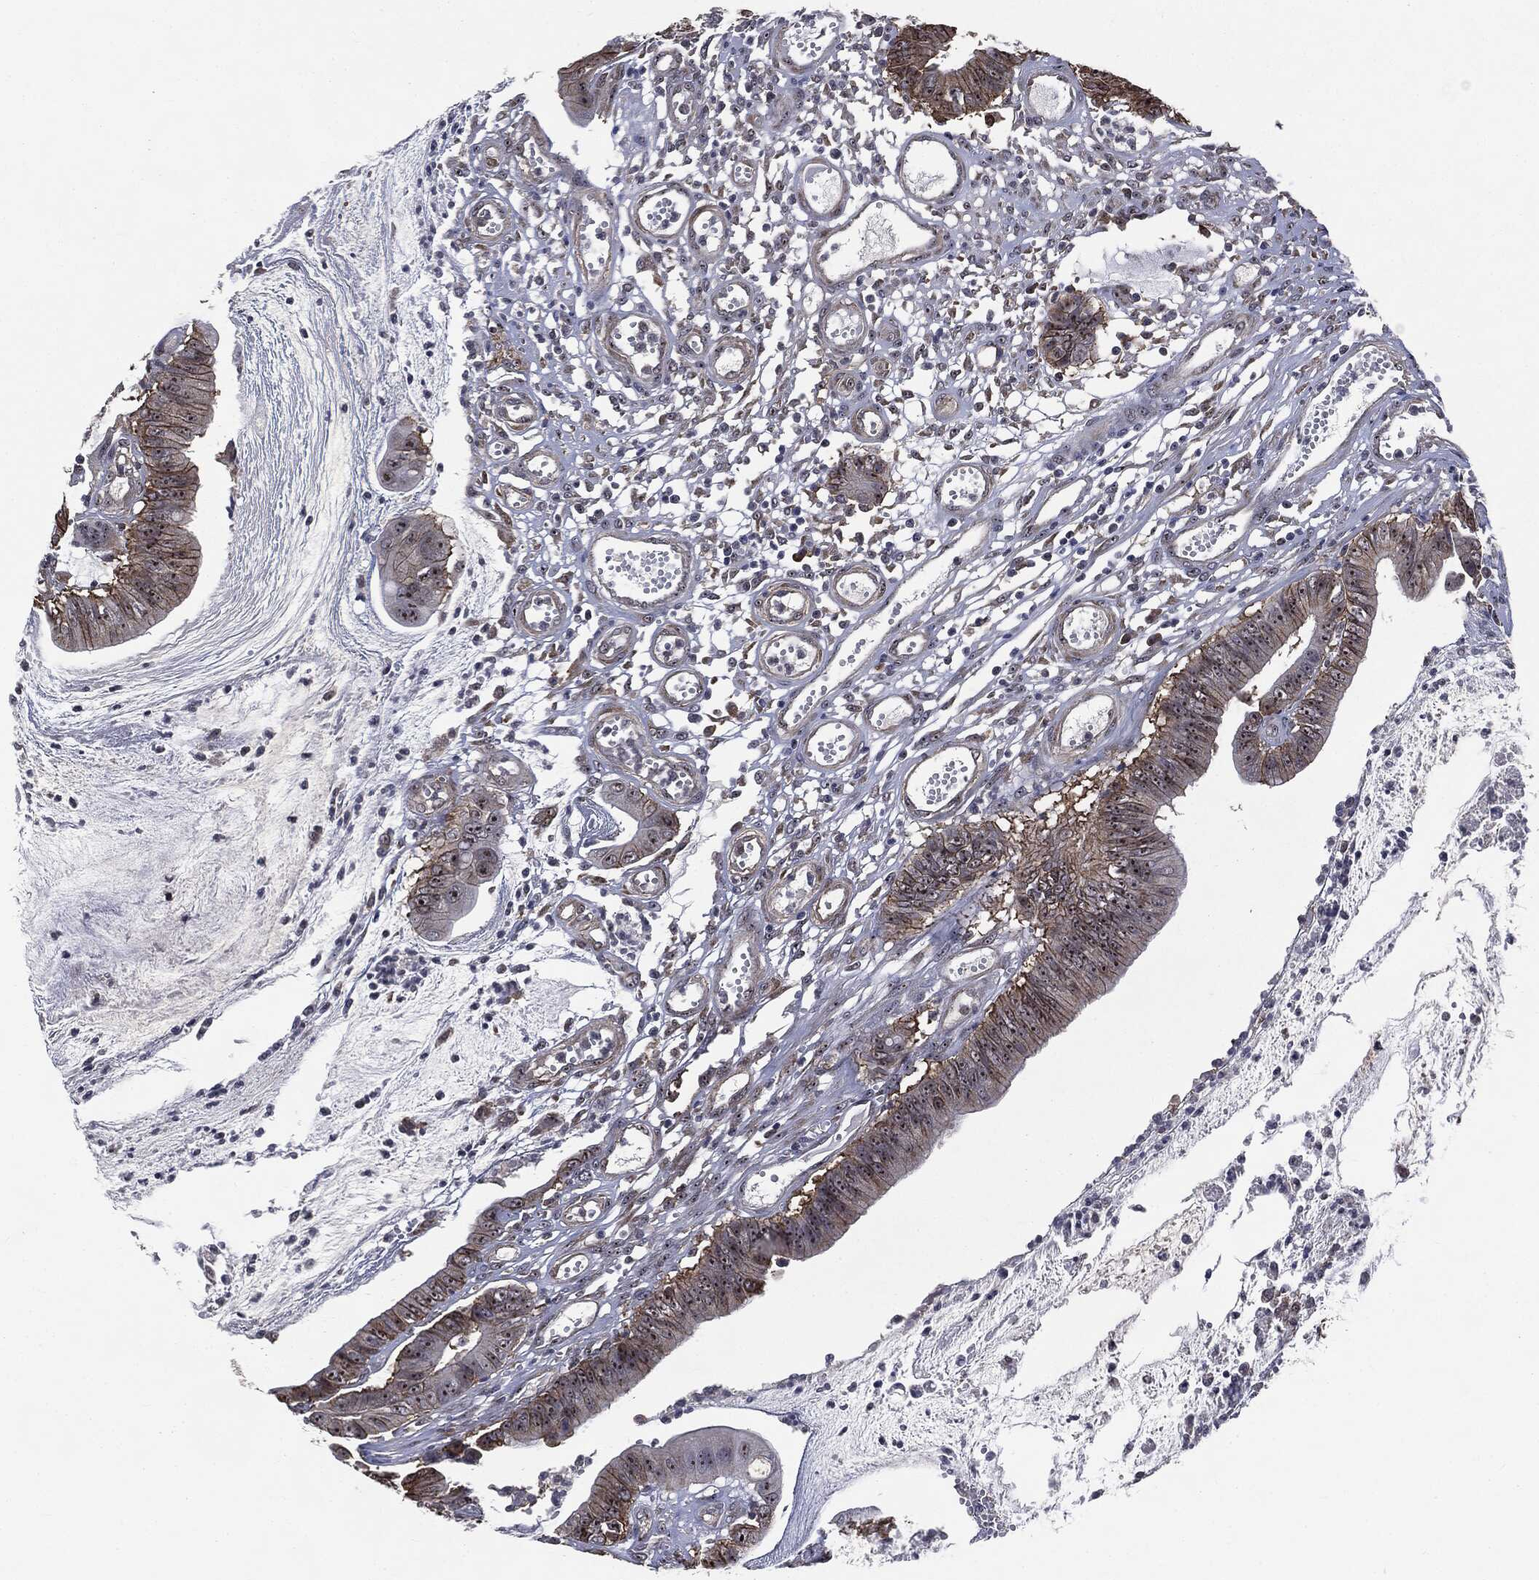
{"staining": {"intensity": "moderate", "quantity": "25%-75%", "location": "cytoplasmic/membranous,nuclear"}, "tissue": "colorectal cancer", "cell_type": "Tumor cells", "image_type": "cancer", "snomed": [{"axis": "morphology", "description": "Adenocarcinoma, NOS"}, {"axis": "topography", "description": "Colon"}], "caption": "Tumor cells demonstrate medium levels of moderate cytoplasmic/membranous and nuclear staining in approximately 25%-75% of cells in human colorectal cancer.", "gene": "TRMT1L", "patient": {"sex": "female", "age": 69}}